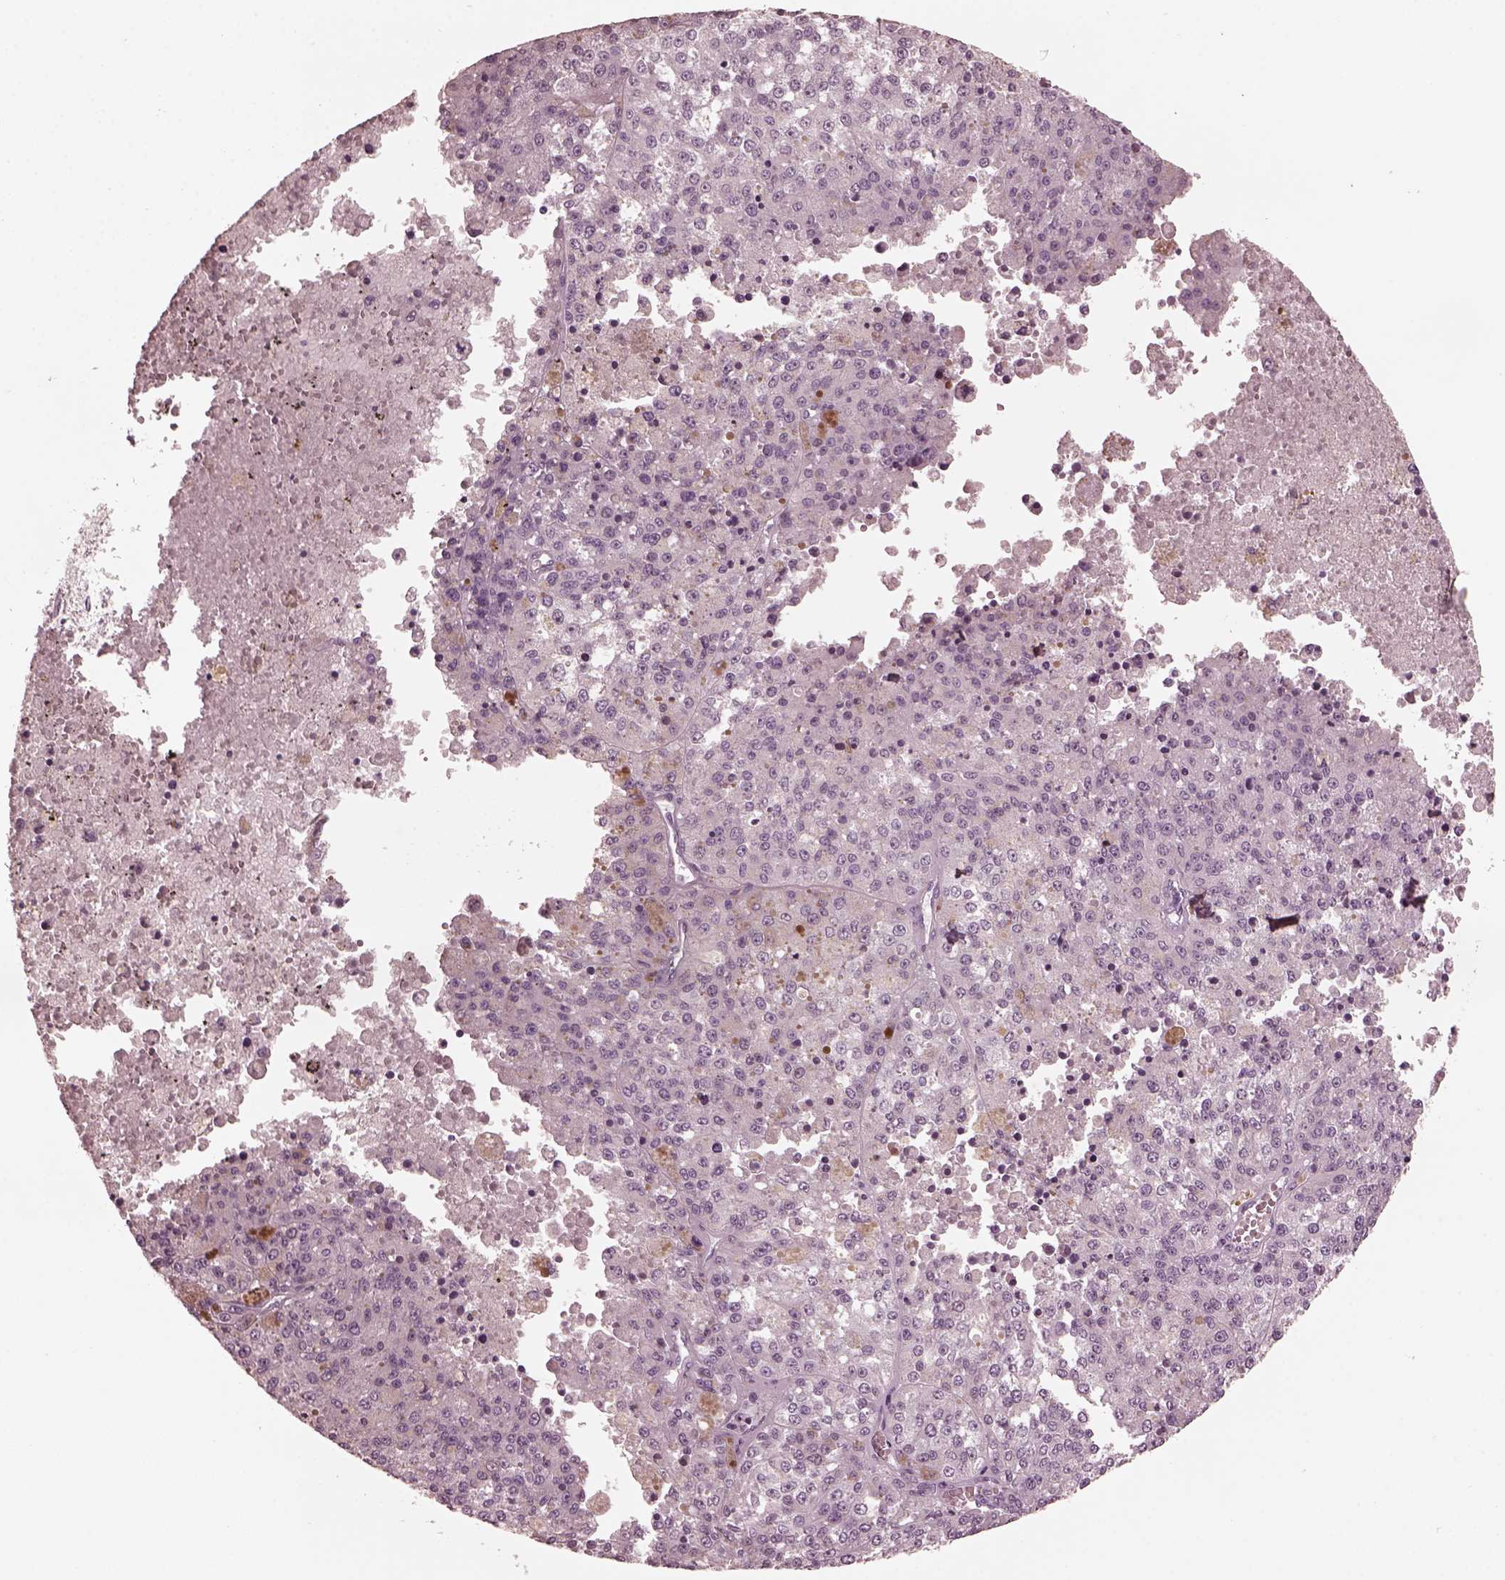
{"staining": {"intensity": "negative", "quantity": "none", "location": "none"}, "tissue": "melanoma", "cell_type": "Tumor cells", "image_type": "cancer", "snomed": [{"axis": "morphology", "description": "Malignant melanoma, Metastatic site"}, {"axis": "topography", "description": "Lymph node"}], "caption": "An IHC histopathology image of malignant melanoma (metastatic site) is shown. There is no staining in tumor cells of malignant melanoma (metastatic site).", "gene": "CGA", "patient": {"sex": "female", "age": 64}}